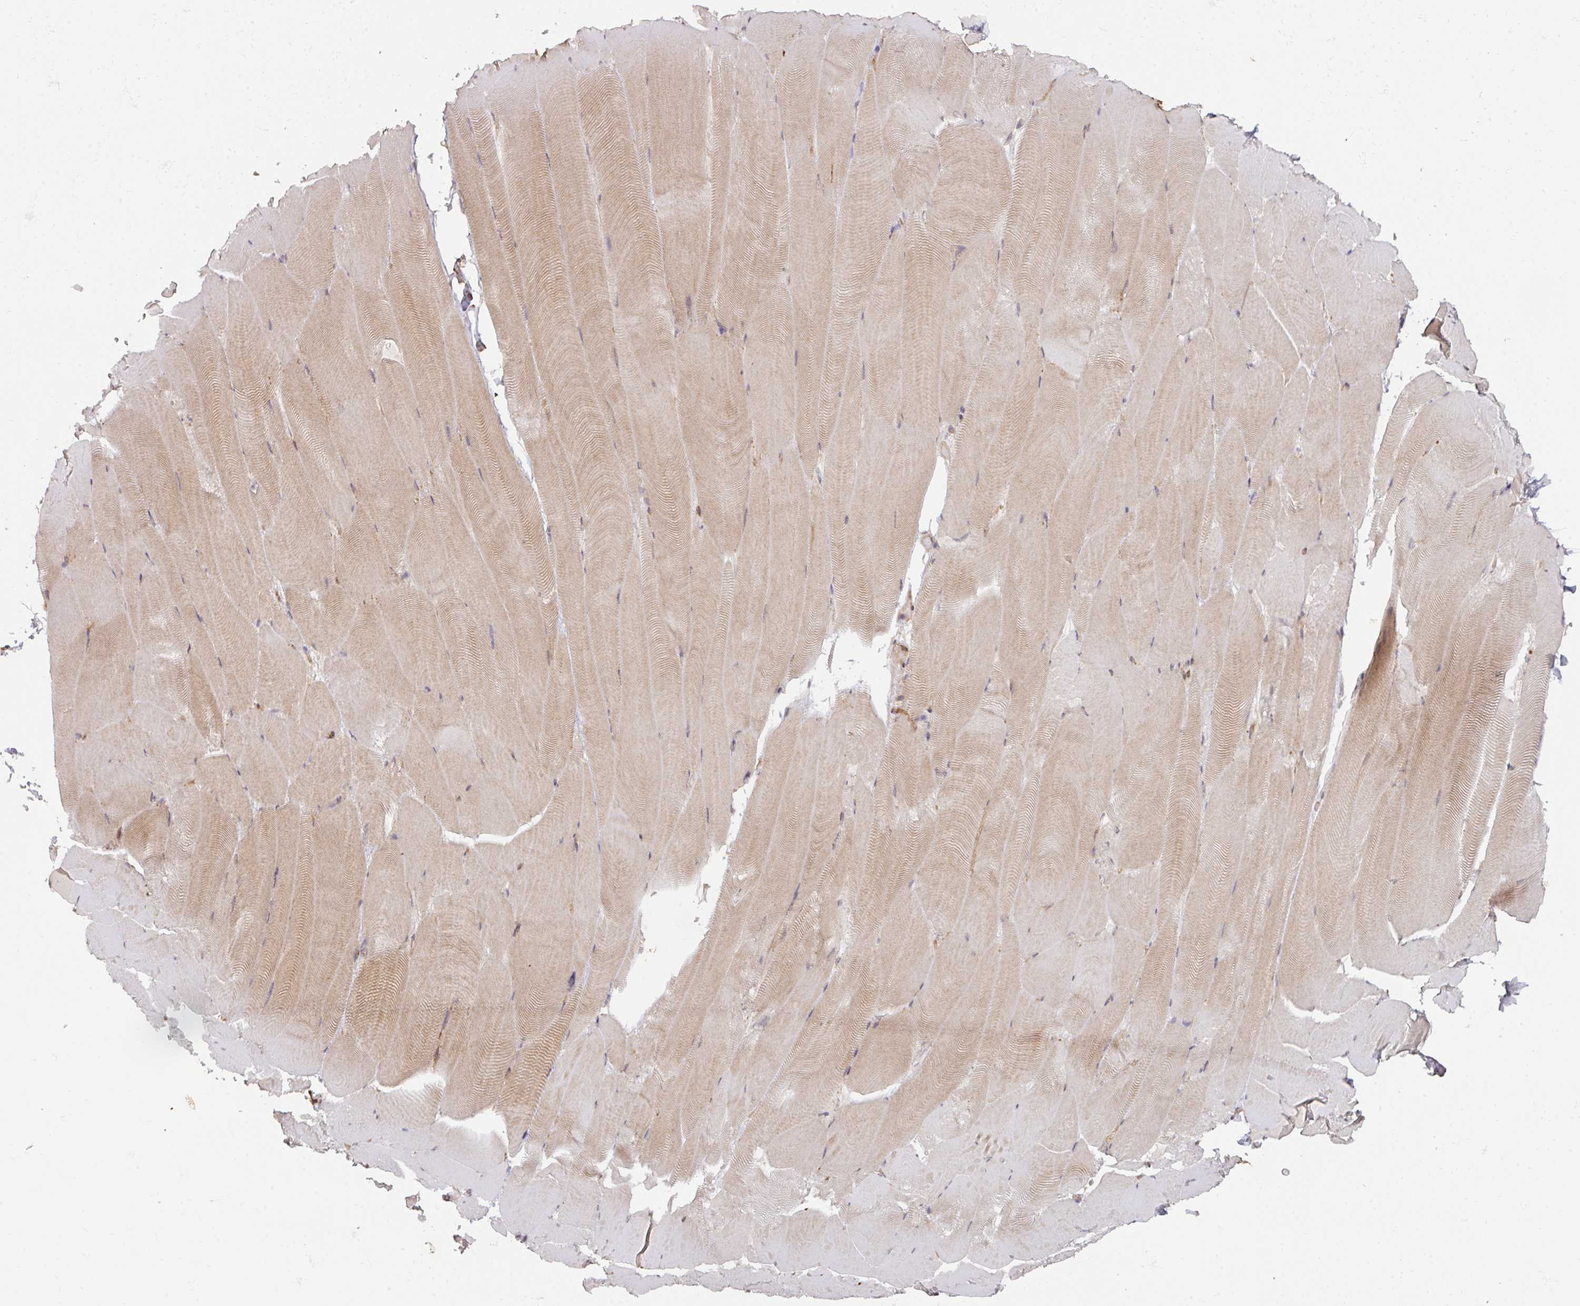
{"staining": {"intensity": "moderate", "quantity": "25%-75%", "location": "cytoplasmic/membranous"}, "tissue": "skeletal muscle", "cell_type": "Myocytes", "image_type": "normal", "snomed": [{"axis": "morphology", "description": "Normal tissue, NOS"}, {"axis": "topography", "description": "Skeletal muscle"}], "caption": "Skeletal muscle was stained to show a protein in brown. There is medium levels of moderate cytoplasmic/membranous positivity in about 25%-75% of myocytes. (DAB (3,3'-diaminobenzidine) IHC, brown staining for protein, blue staining for nuclei).", "gene": "CYFIP2", "patient": {"sex": "female", "age": 64}}